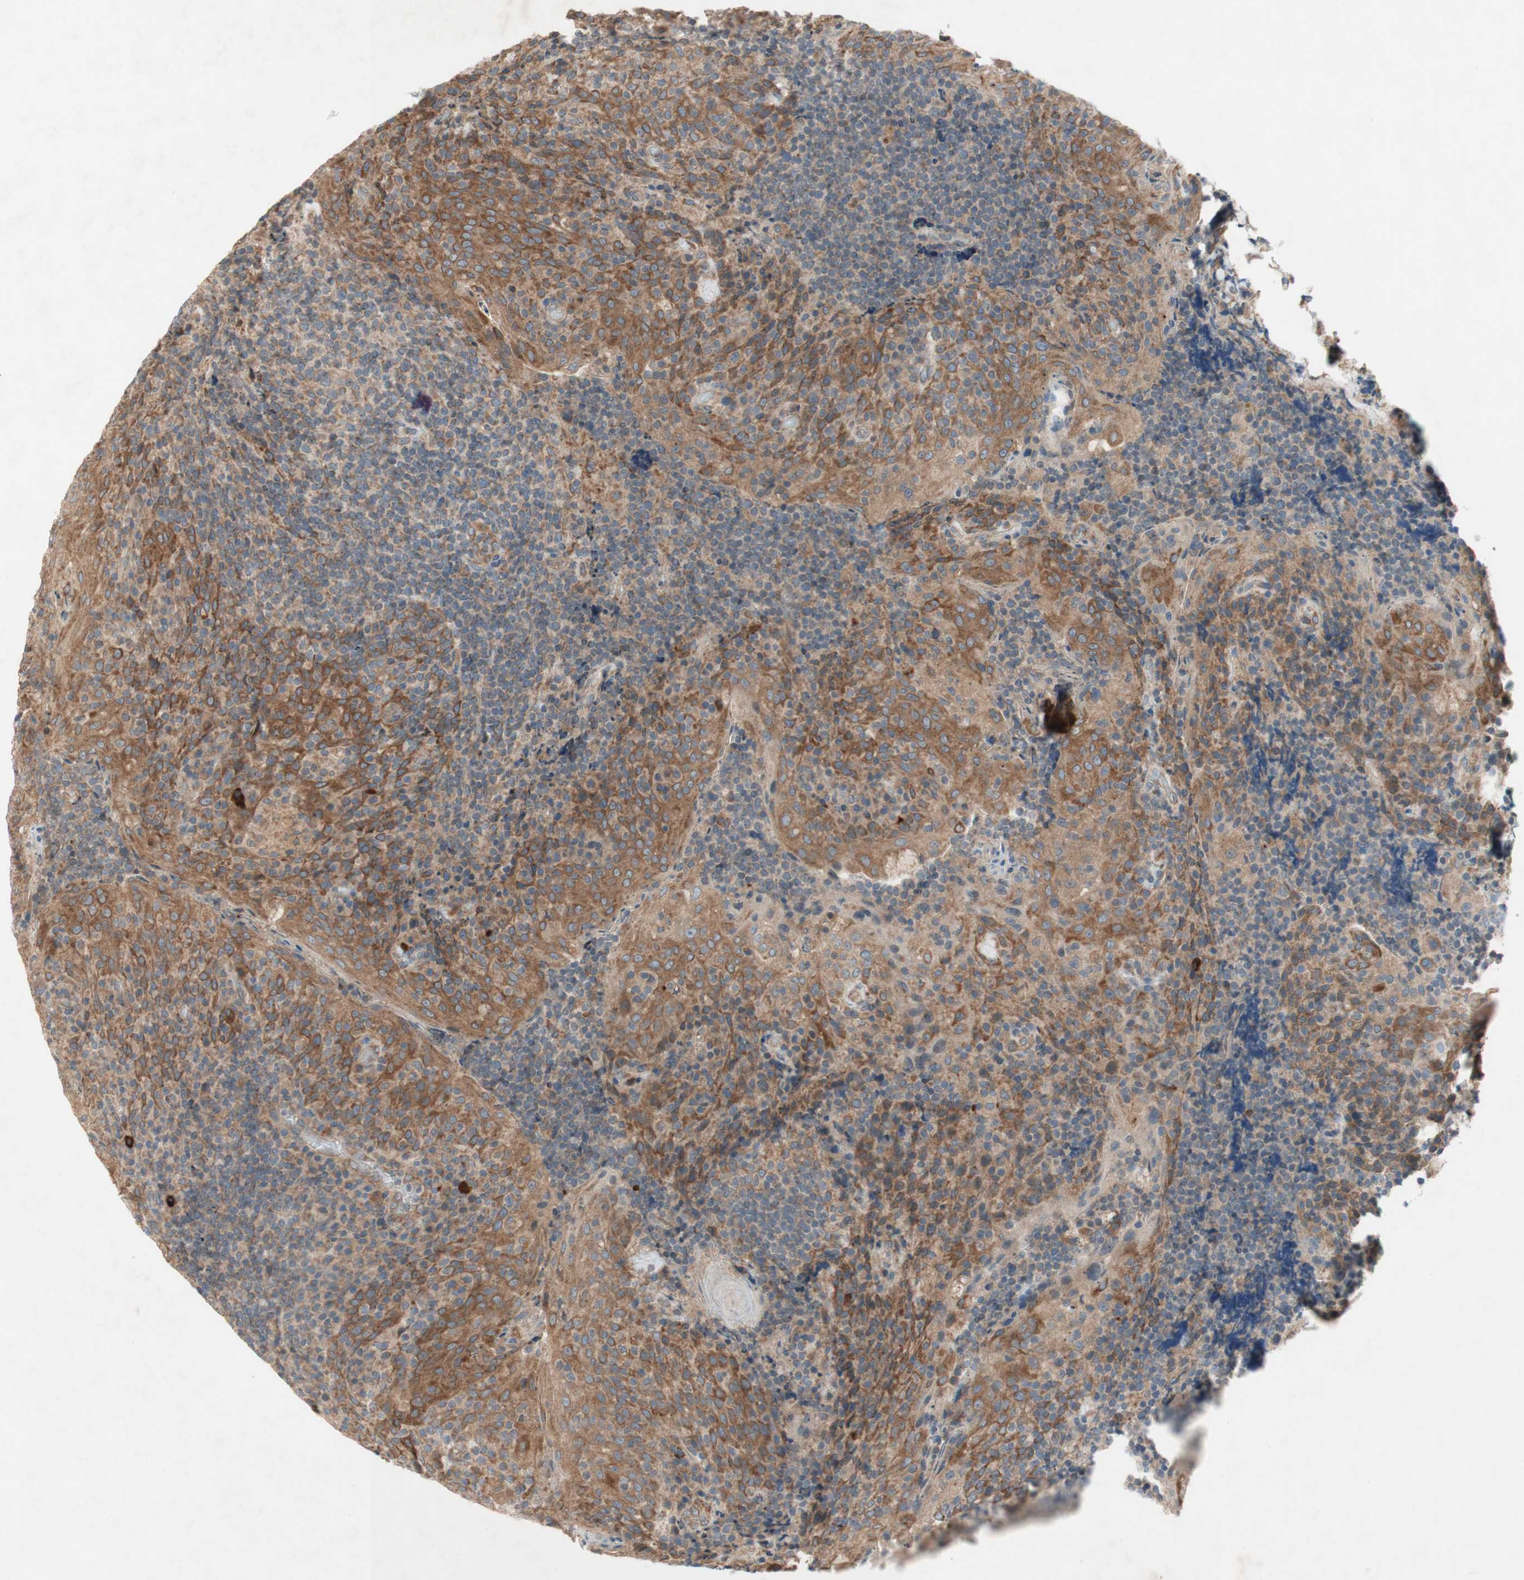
{"staining": {"intensity": "weak", "quantity": ">75%", "location": "cytoplasmic/membranous"}, "tissue": "tonsil", "cell_type": "Germinal center cells", "image_type": "normal", "snomed": [{"axis": "morphology", "description": "Normal tissue, NOS"}, {"axis": "topography", "description": "Tonsil"}], "caption": "Immunohistochemical staining of normal tonsil demonstrates weak cytoplasmic/membranous protein positivity in approximately >75% of germinal center cells.", "gene": "SOCS2", "patient": {"sex": "male", "age": 17}}